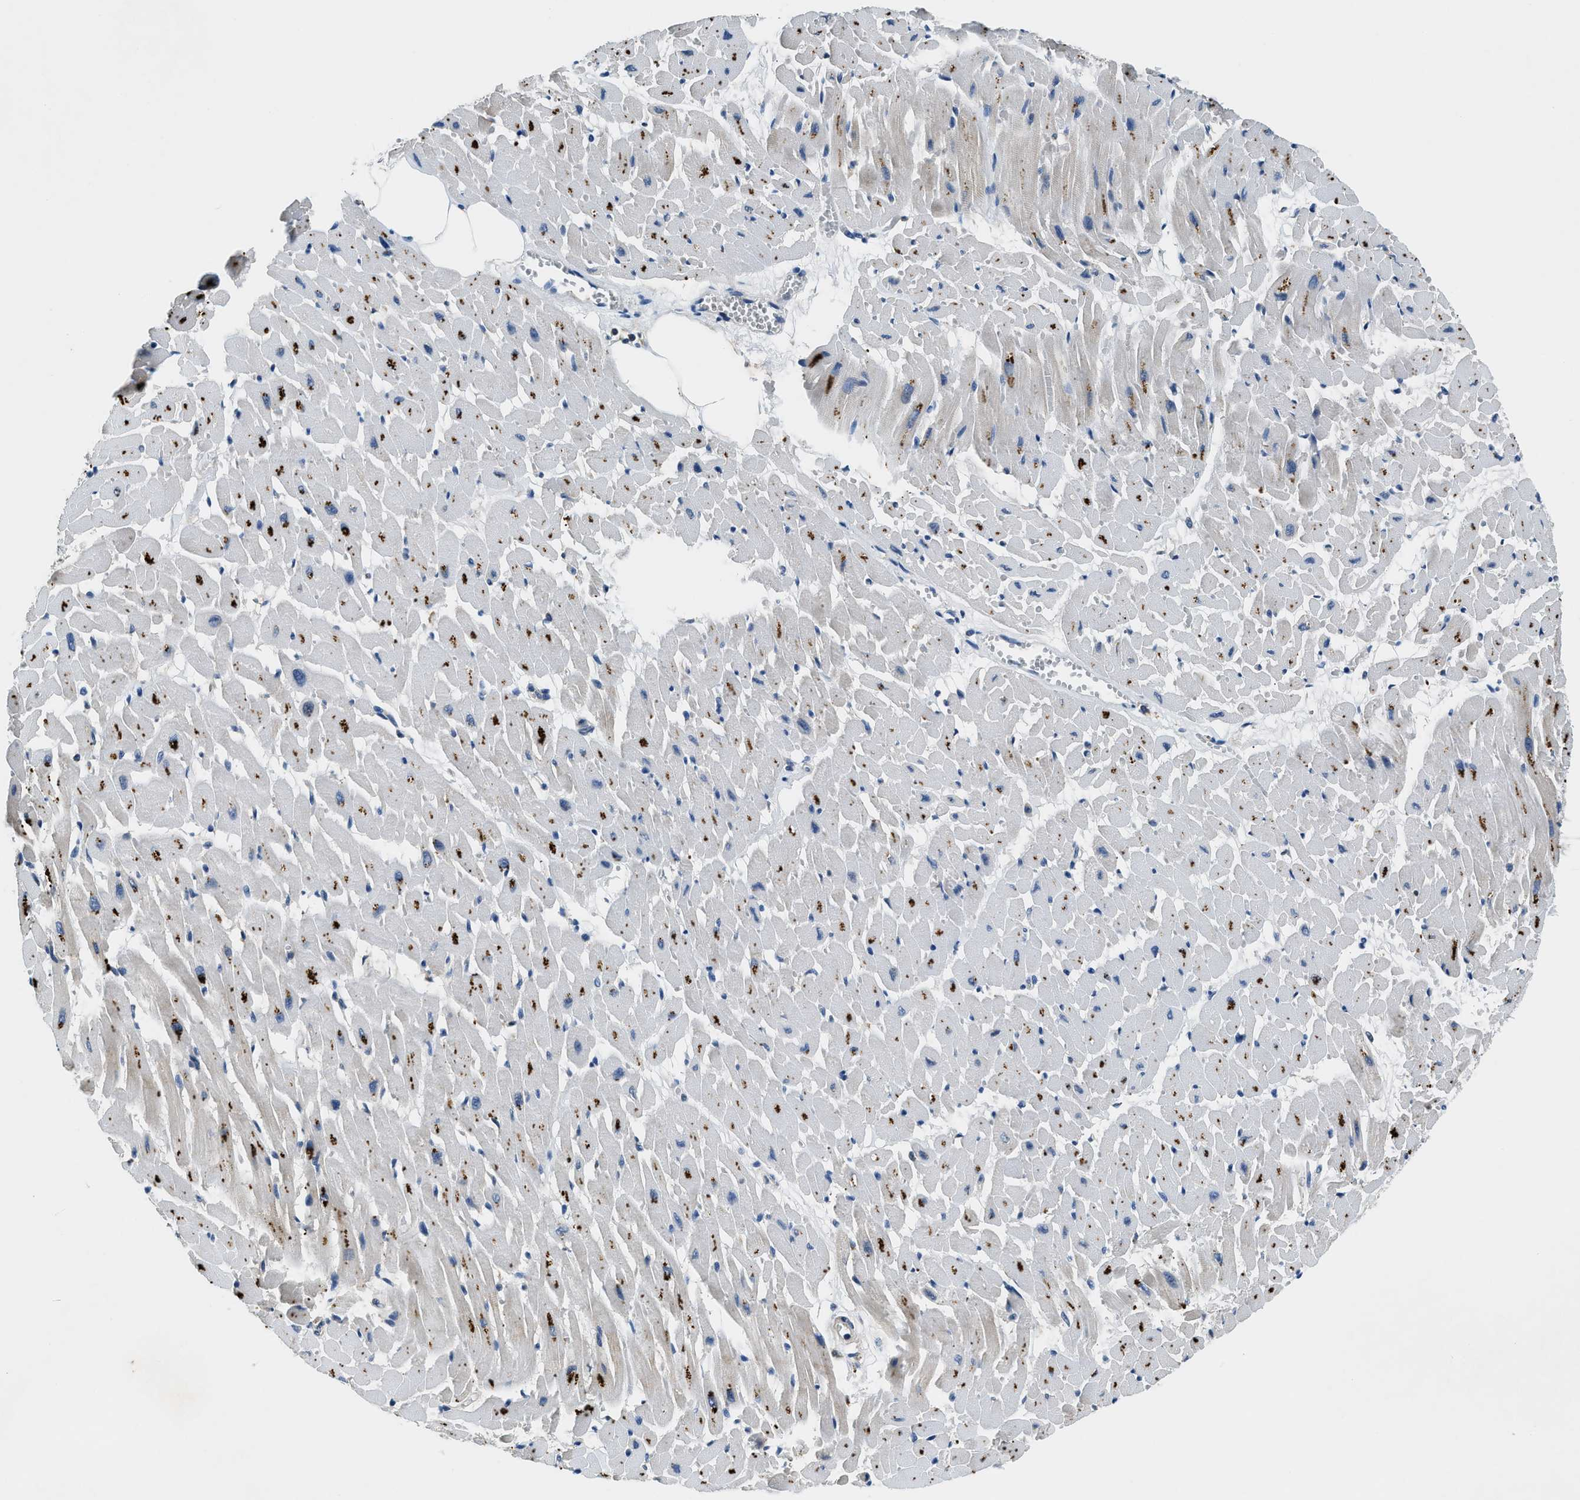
{"staining": {"intensity": "moderate", "quantity": "25%-75%", "location": "cytoplasmic/membranous"}, "tissue": "heart muscle", "cell_type": "Cardiomyocytes", "image_type": "normal", "snomed": [{"axis": "morphology", "description": "Normal tissue, NOS"}, {"axis": "topography", "description": "Heart"}], "caption": "Immunohistochemistry of benign human heart muscle shows medium levels of moderate cytoplasmic/membranous expression in approximately 25%-75% of cardiomyocytes.", "gene": "PAFAH2", "patient": {"sex": "female", "age": 19}}